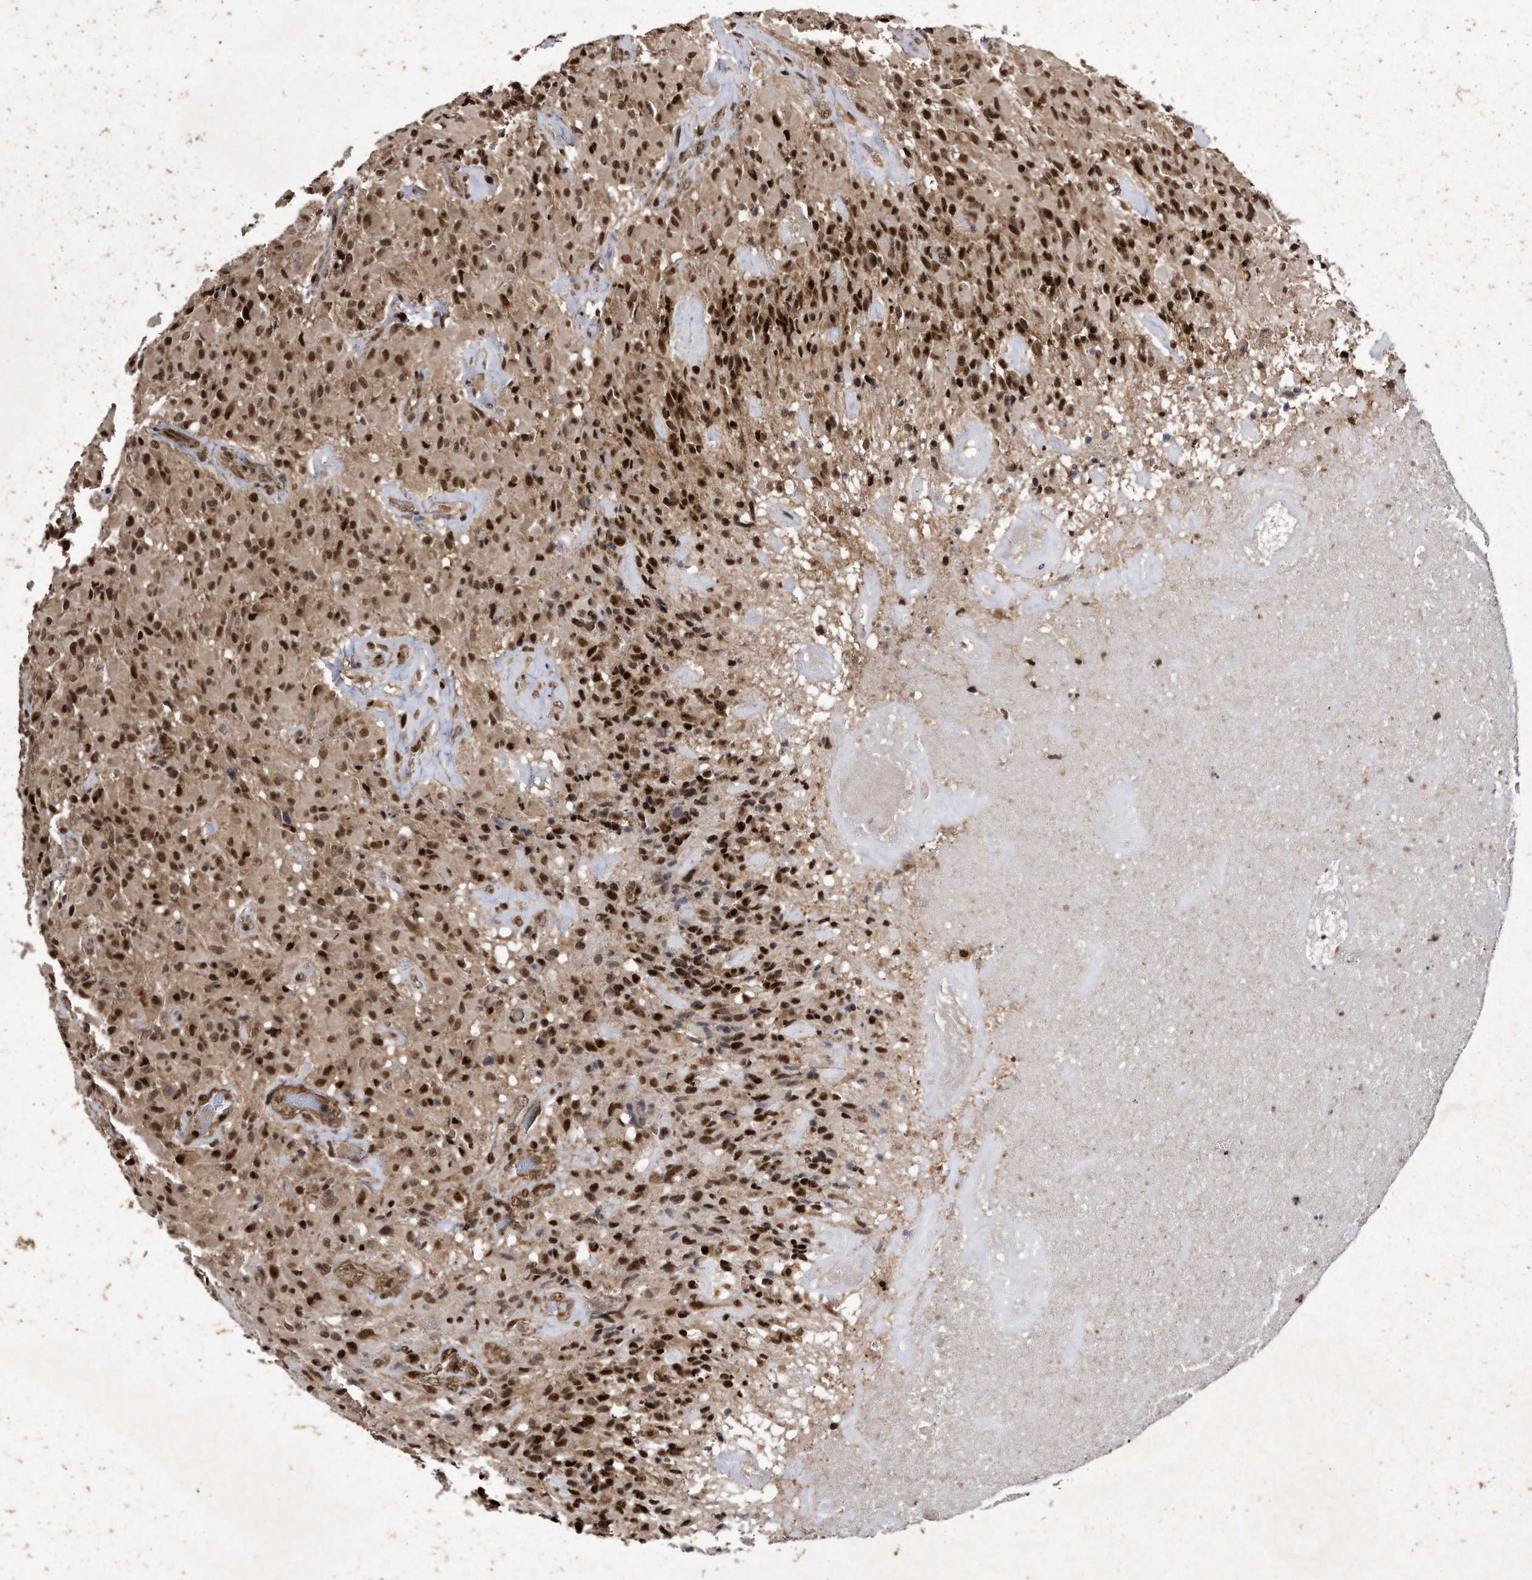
{"staining": {"intensity": "moderate", "quantity": ">75%", "location": "nuclear"}, "tissue": "glioma", "cell_type": "Tumor cells", "image_type": "cancer", "snomed": [{"axis": "morphology", "description": "Glioma, malignant, High grade"}, {"axis": "topography", "description": "Brain"}], "caption": "High-grade glioma (malignant) was stained to show a protein in brown. There is medium levels of moderate nuclear expression in approximately >75% of tumor cells.", "gene": "RAD23B", "patient": {"sex": "male", "age": 71}}